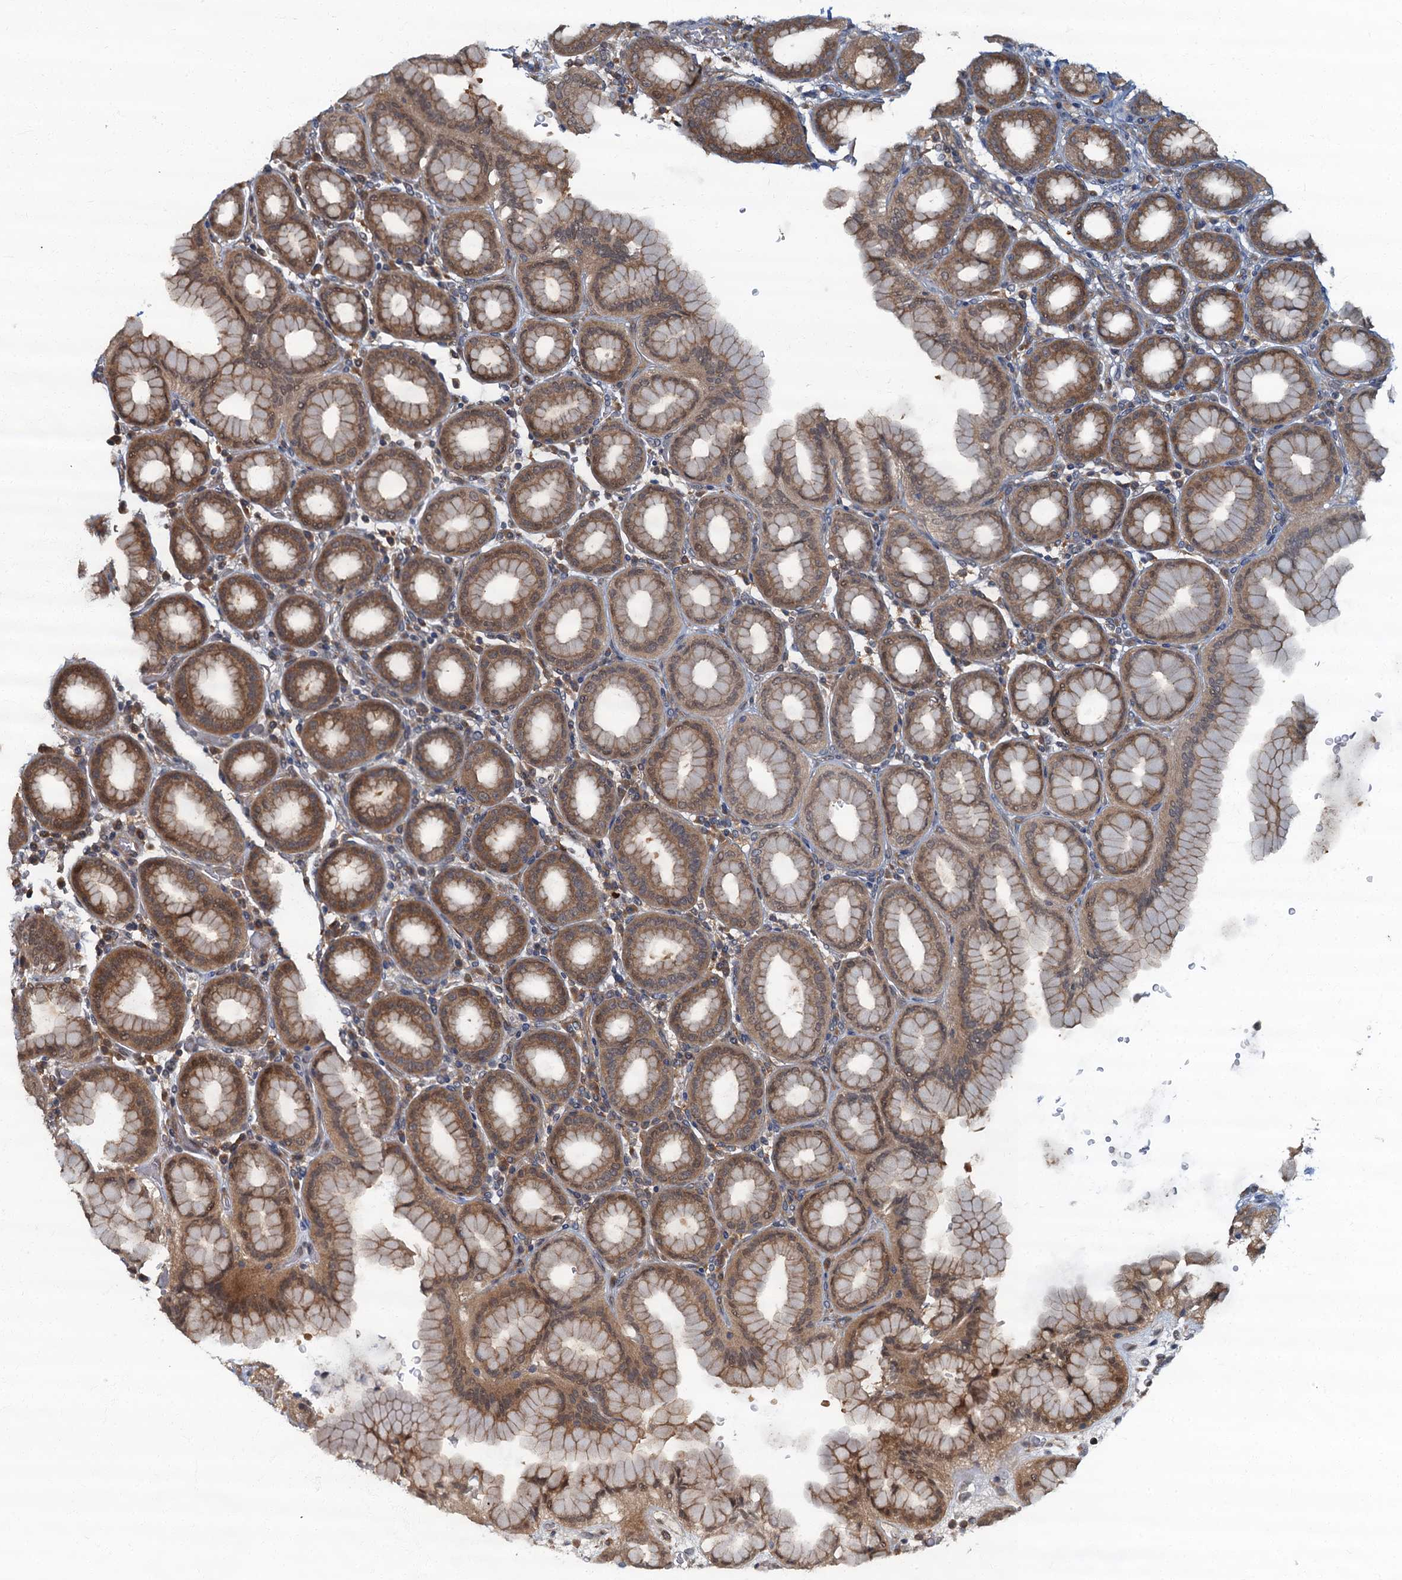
{"staining": {"intensity": "moderate", "quantity": ">75%", "location": "cytoplasmic/membranous,nuclear"}, "tissue": "stomach", "cell_type": "Glandular cells", "image_type": "normal", "snomed": [{"axis": "morphology", "description": "Normal tissue, NOS"}, {"axis": "topography", "description": "Stomach, upper"}], "caption": "About >75% of glandular cells in benign human stomach show moderate cytoplasmic/membranous,nuclear protein expression as visualized by brown immunohistochemical staining.", "gene": "TBCK", "patient": {"sex": "male", "age": 68}}